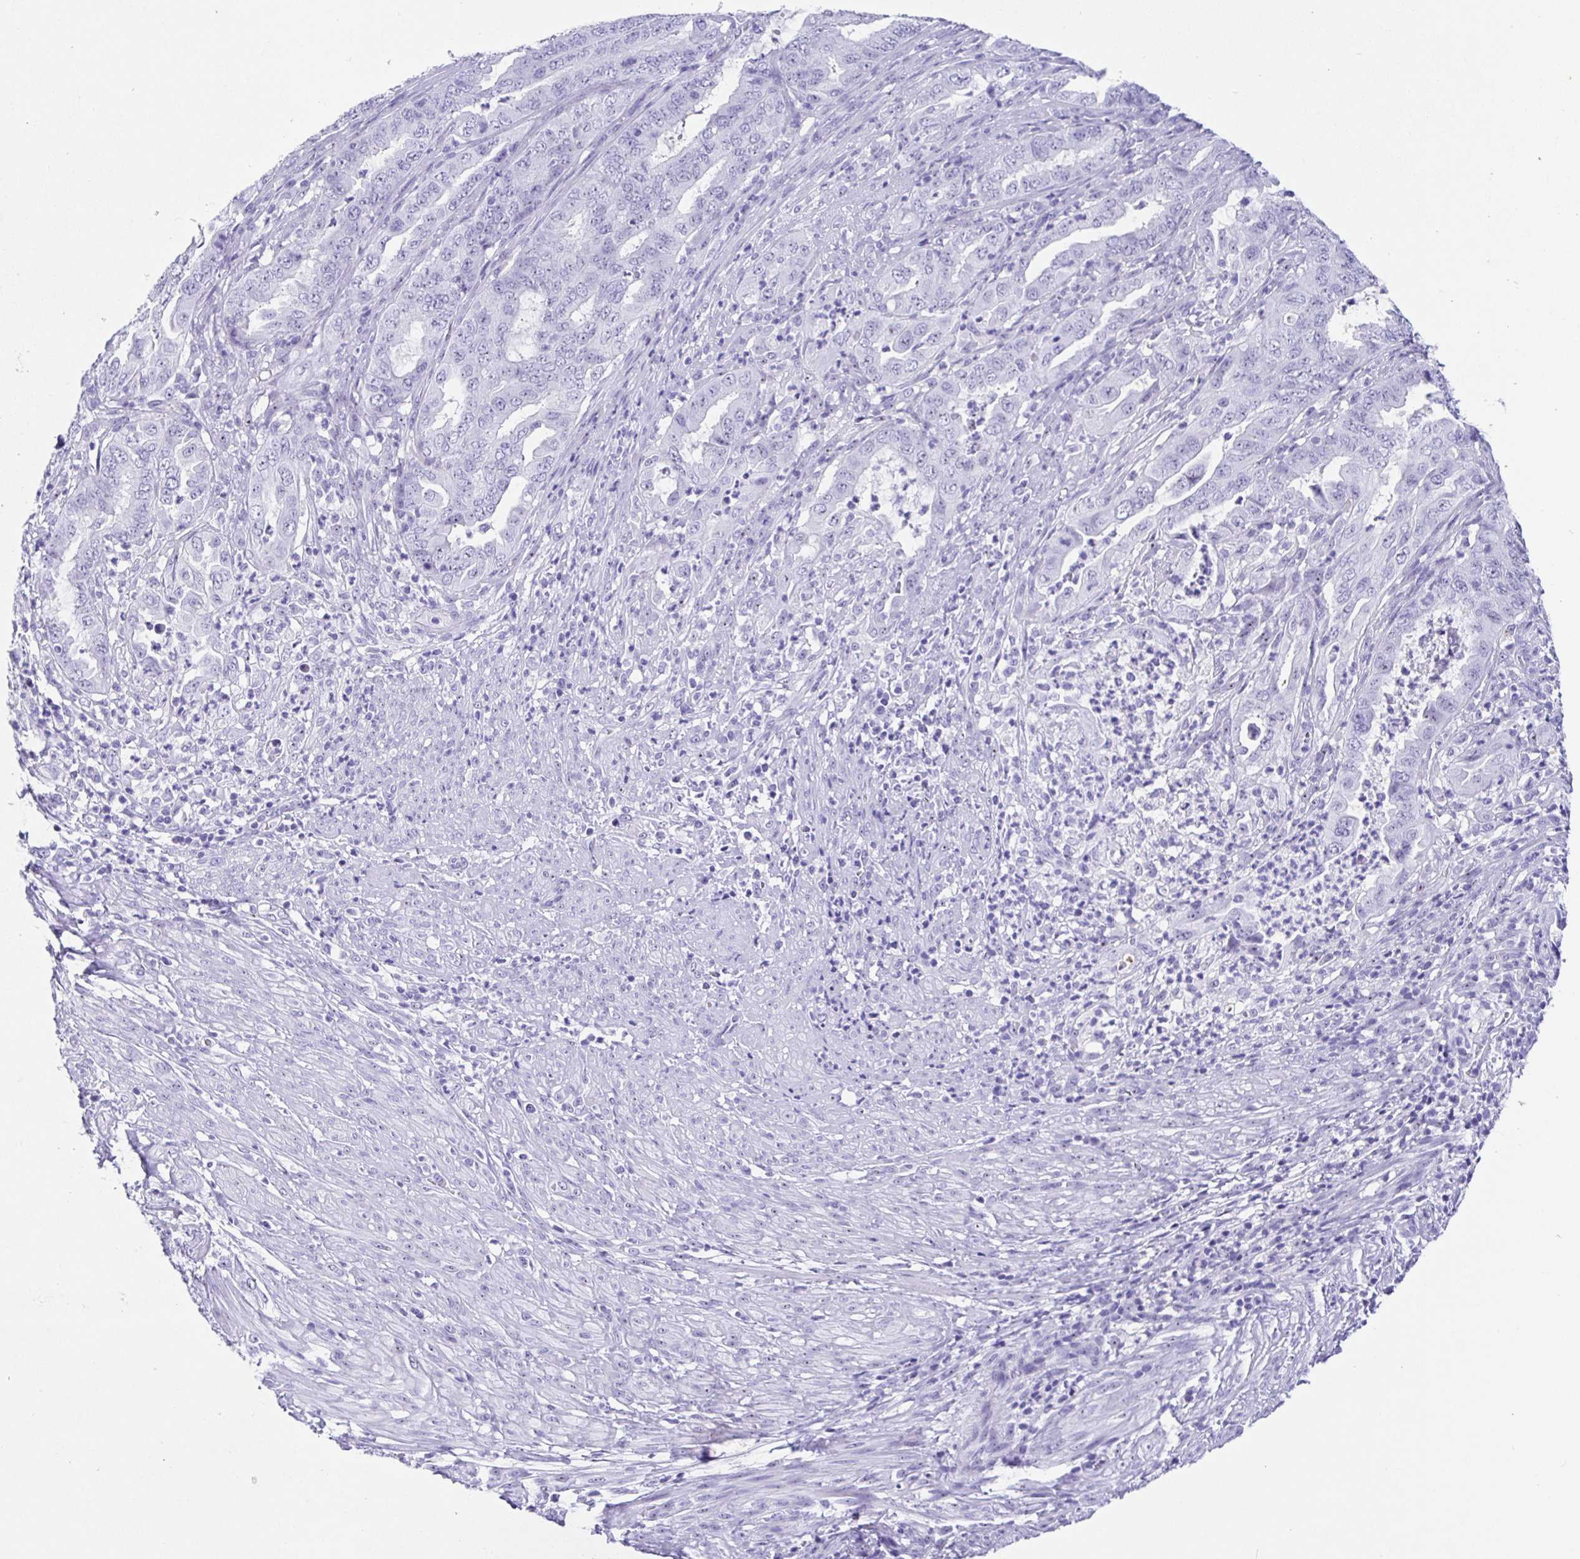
{"staining": {"intensity": "negative", "quantity": "none", "location": "none"}, "tissue": "endometrial cancer", "cell_type": "Tumor cells", "image_type": "cancer", "snomed": [{"axis": "morphology", "description": "Adenocarcinoma, NOS"}, {"axis": "topography", "description": "Endometrium"}], "caption": "DAB immunohistochemical staining of human adenocarcinoma (endometrial) displays no significant positivity in tumor cells.", "gene": "PRAMEF19", "patient": {"sex": "female", "age": 51}}